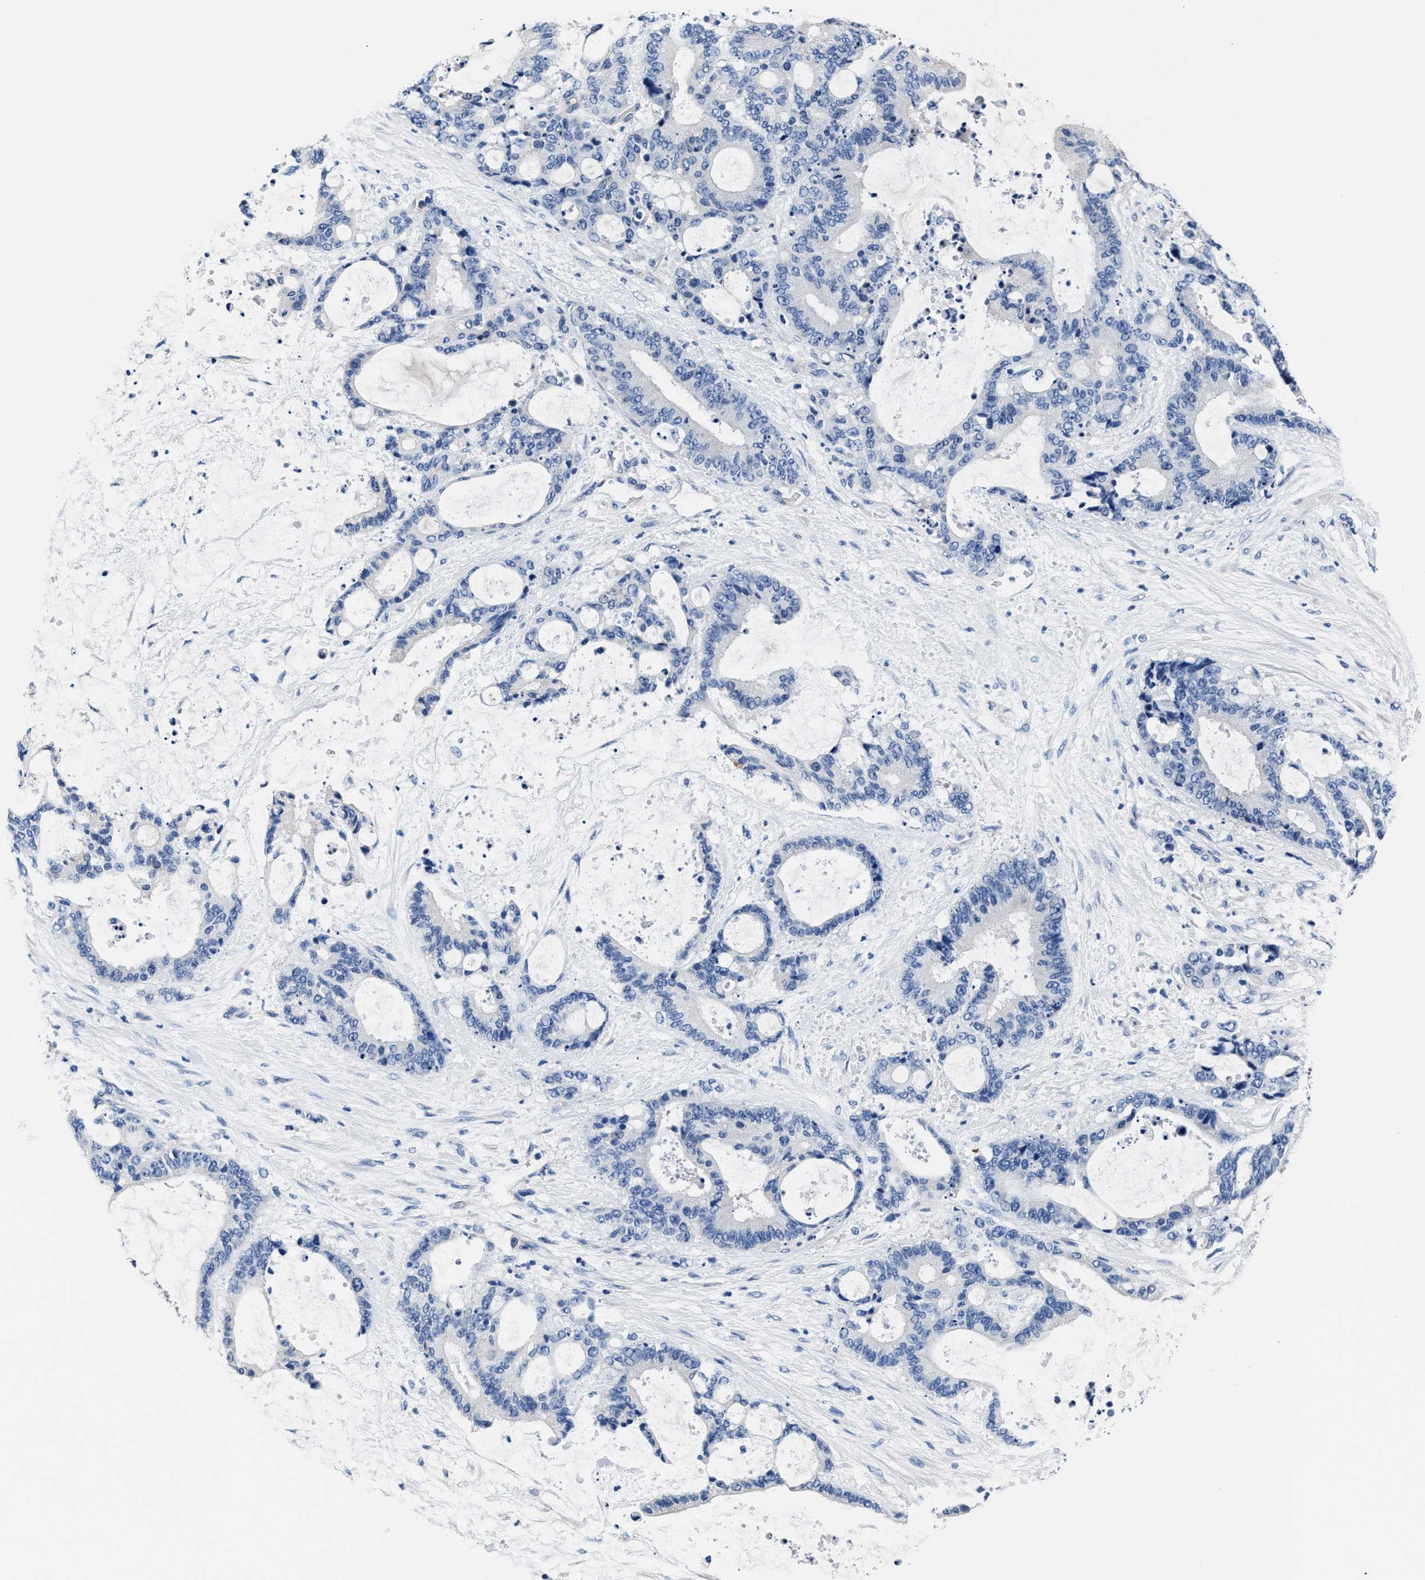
{"staining": {"intensity": "negative", "quantity": "none", "location": "none"}, "tissue": "liver cancer", "cell_type": "Tumor cells", "image_type": "cancer", "snomed": [{"axis": "morphology", "description": "Normal tissue, NOS"}, {"axis": "morphology", "description": "Cholangiocarcinoma"}, {"axis": "topography", "description": "Liver"}, {"axis": "topography", "description": "Peripheral nerve tissue"}], "caption": "A high-resolution image shows immunohistochemistry (IHC) staining of cholangiocarcinoma (liver), which reveals no significant staining in tumor cells.", "gene": "GSTM1", "patient": {"sex": "female", "age": 73}}